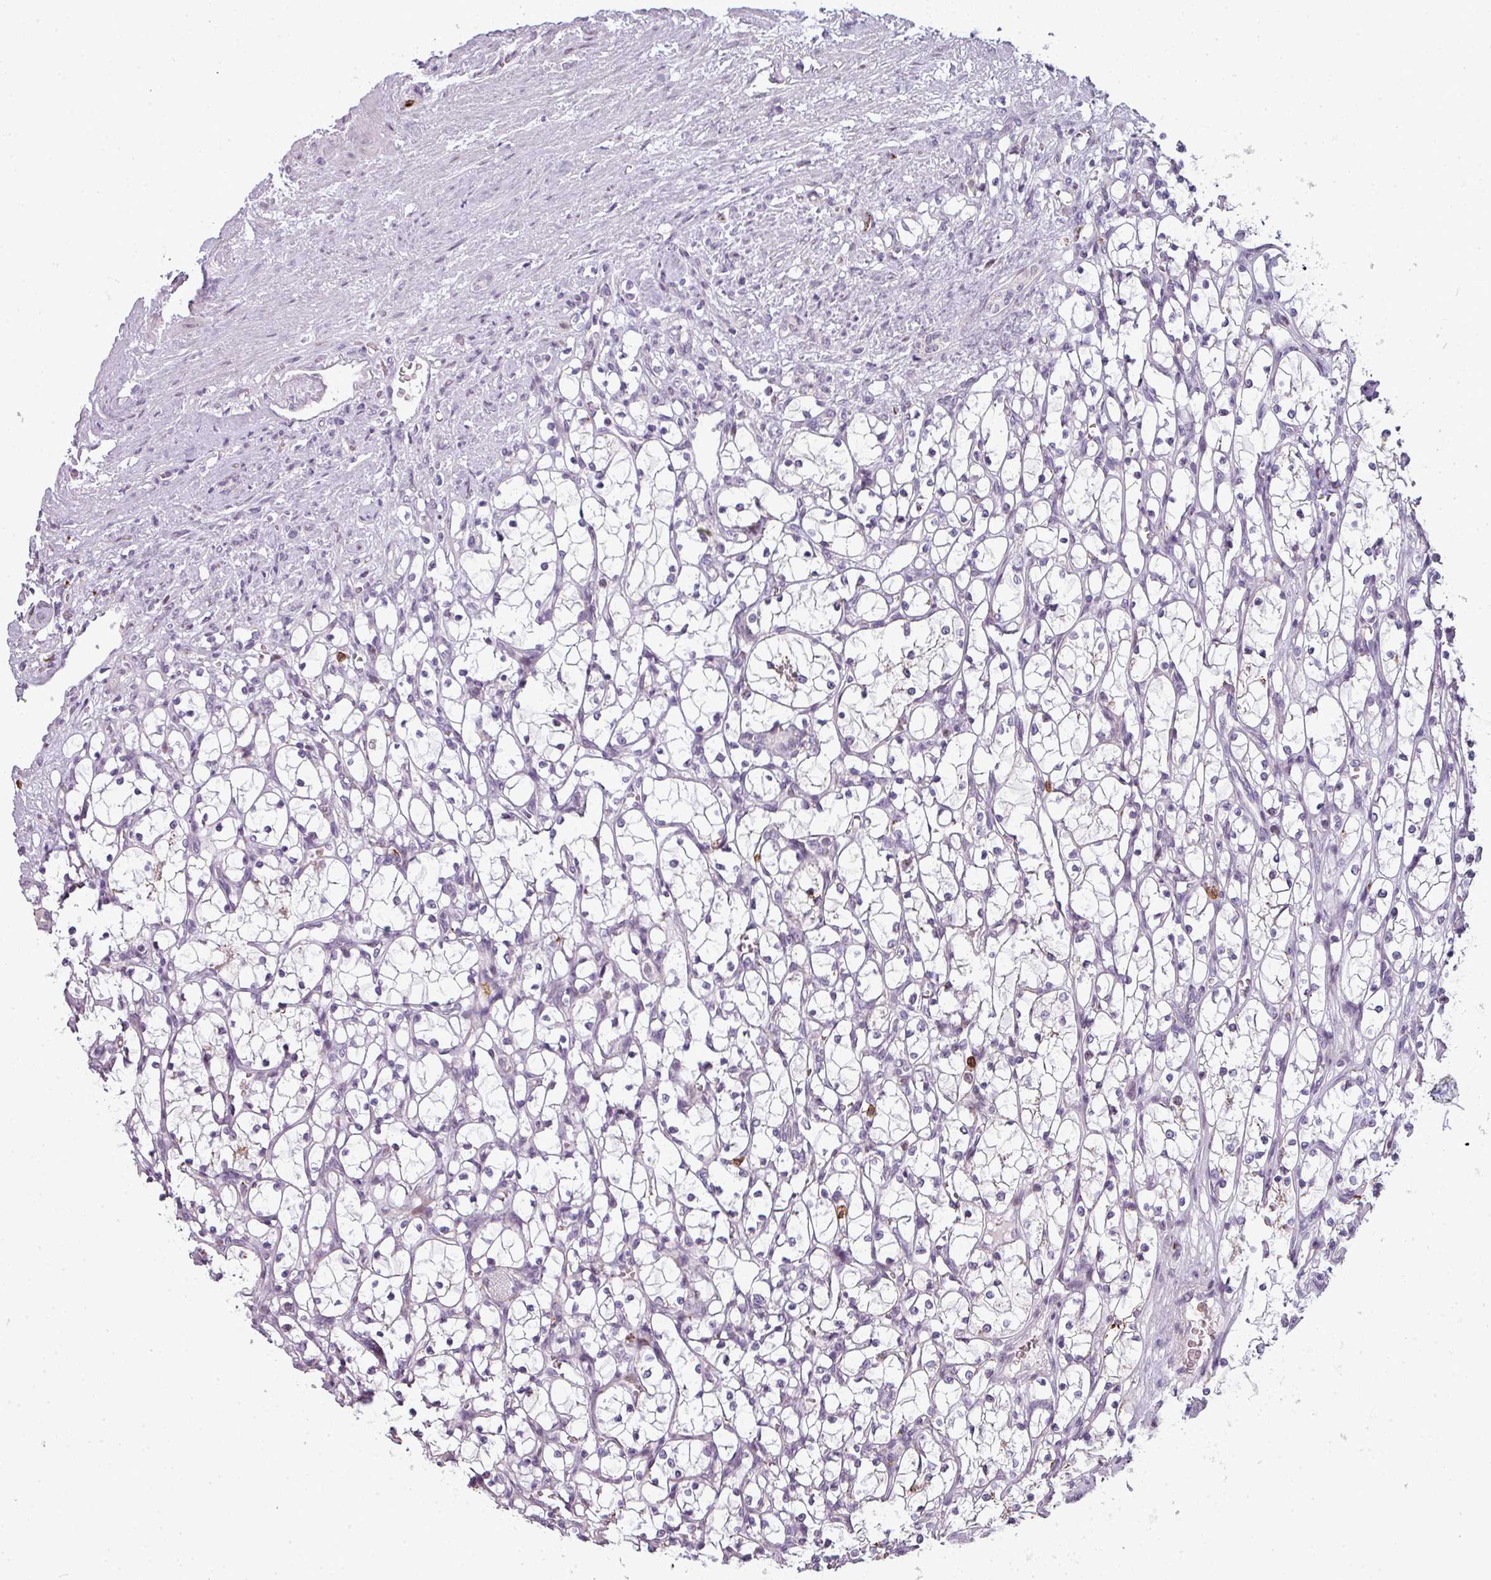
{"staining": {"intensity": "negative", "quantity": "none", "location": "none"}, "tissue": "renal cancer", "cell_type": "Tumor cells", "image_type": "cancer", "snomed": [{"axis": "morphology", "description": "Adenocarcinoma, NOS"}, {"axis": "topography", "description": "Kidney"}], "caption": "Image shows no significant protein positivity in tumor cells of renal cancer (adenocarcinoma).", "gene": "TMEFF1", "patient": {"sex": "female", "age": 69}}